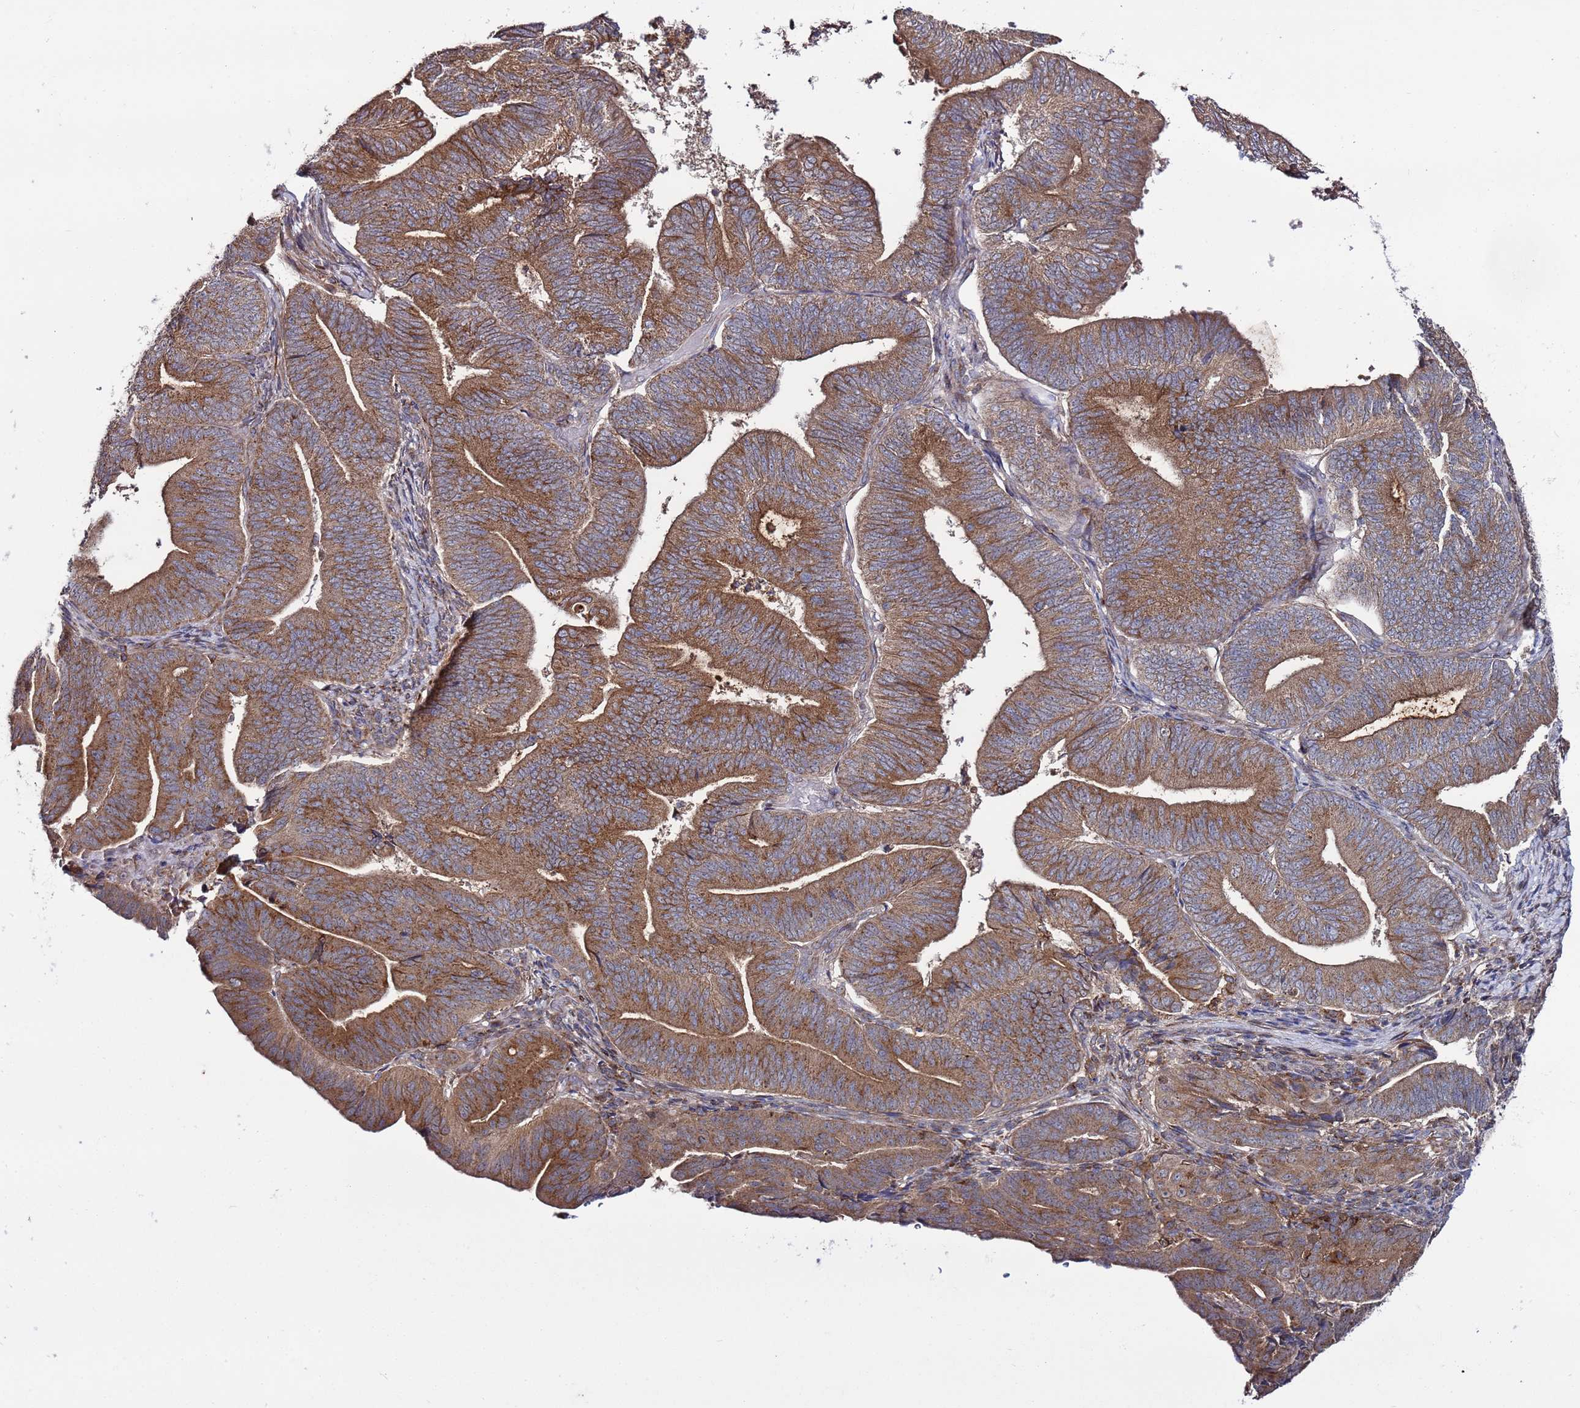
{"staining": {"intensity": "moderate", "quantity": ">75%", "location": "cytoplasmic/membranous"}, "tissue": "endometrial cancer", "cell_type": "Tumor cells", "image_type": "cancer", "snomed": [{"axis": "morphology", "description": "Adenocarcinoma, NOS"}, {"axis": "topography", "description": "Endometrium"}], "caption": "Immunohistochemistry (IHC) of human endometrial cancer (adenocarcinoma) exhibits medium levels of moderate cytoplasmic/membranous staining in approximately >75% of tumor cells.", "gene": "TMEM176B", "patient": {"sex": "female", "age": 70}}